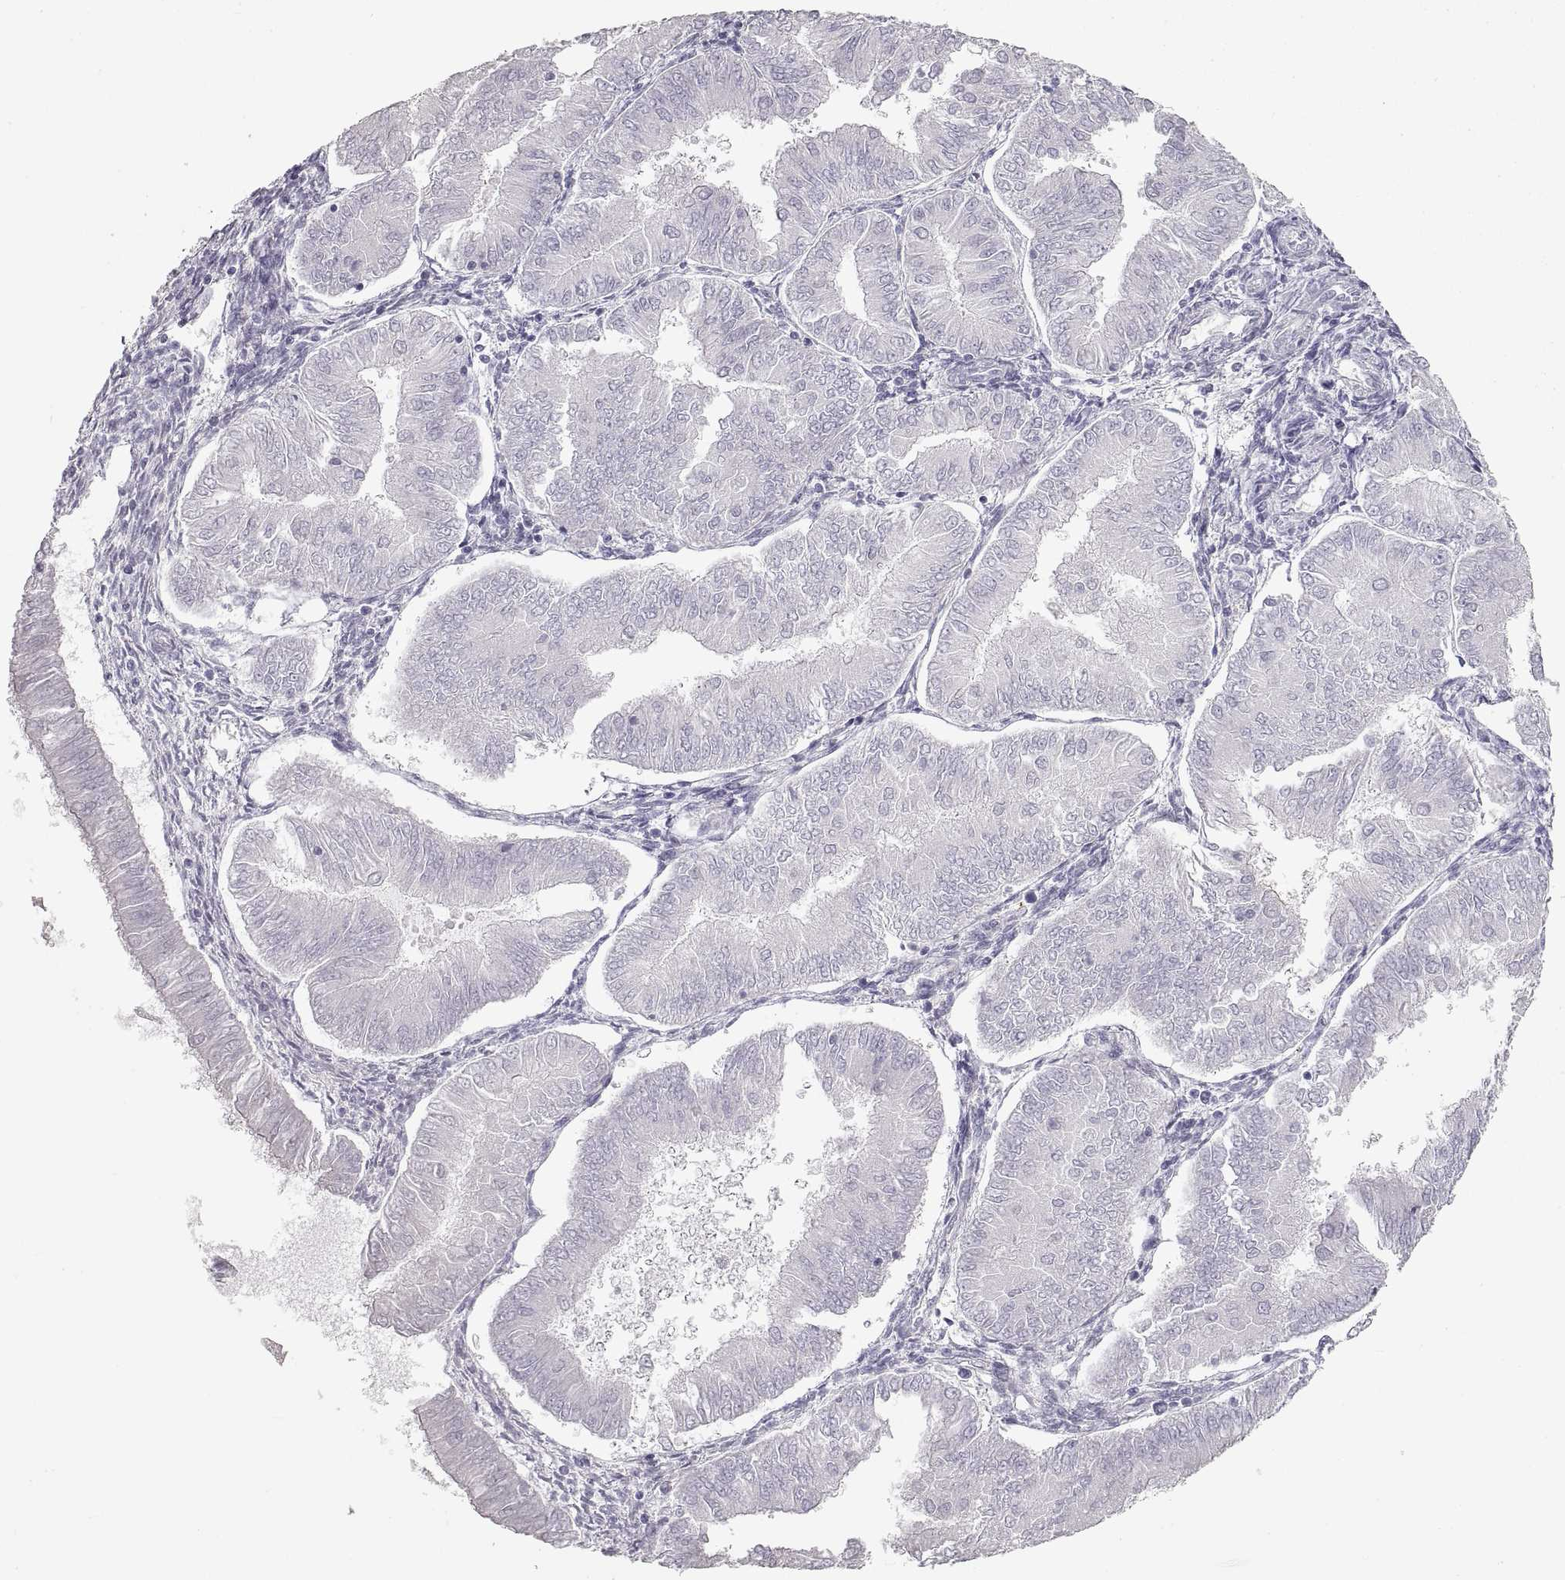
{"staining": {"intensity": "negative", "quantity": "none", "location": "none"}, "tissue": "endometrial cancer", "cell_type": "Tumor cells", "image_type": "cancer", "snomed": [{"axis": "morphology", "description": "Adenocarcinoma, NOS"}, {"axis": "topography", "description": "Endometrium"}], "caption": "Immunohistochemistry of human adenocarcinoma (endometrial) demonstrates no positivity in tumor cells. Nuclei are stained in blue.", "gene": "ZP3", "patient": {"sex": "female", "age": 53}}